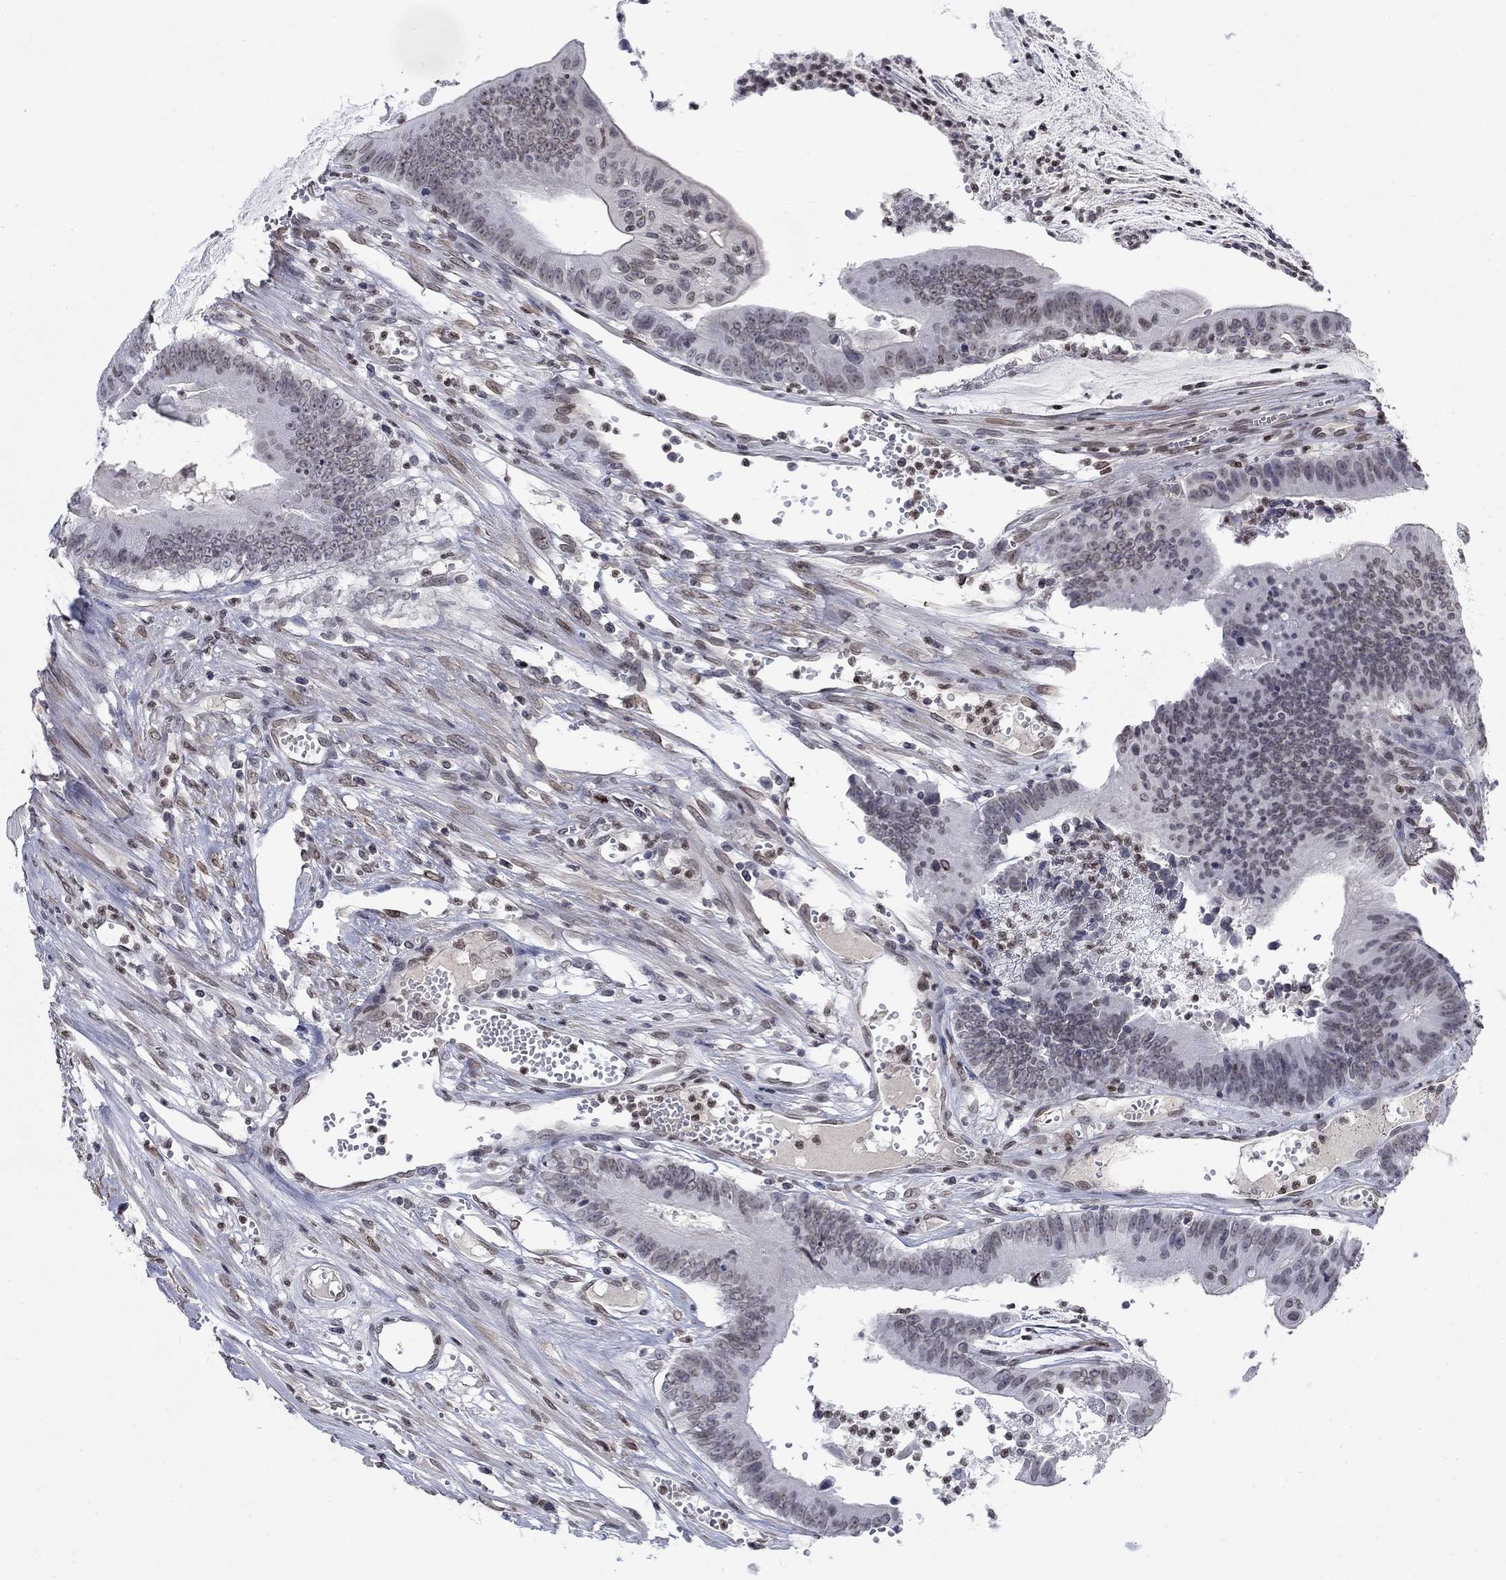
{"staining": {"intensity": "moderate", "quantity": "<25%", "location": "nuclear"}, "tissue": "colorectal cancer", "cell_type": "Tumor cells", "image_type": "cancer", "snomed": [{"axis": "morphology", "description": "Adenocarcinoma, NOS"}, {"axis": "topography", "description": "Colon"}], "caption": "Protein staining of adenocarcinoma (colorectal) tissue shows moderate nuclear expression in approximately <25% of tumor cells. (brown staining indicates protein expression, while blue staining denotes nuclei).", "gene": "TOR1AIP1", "patient": {"sex": "female", "age": 69}}